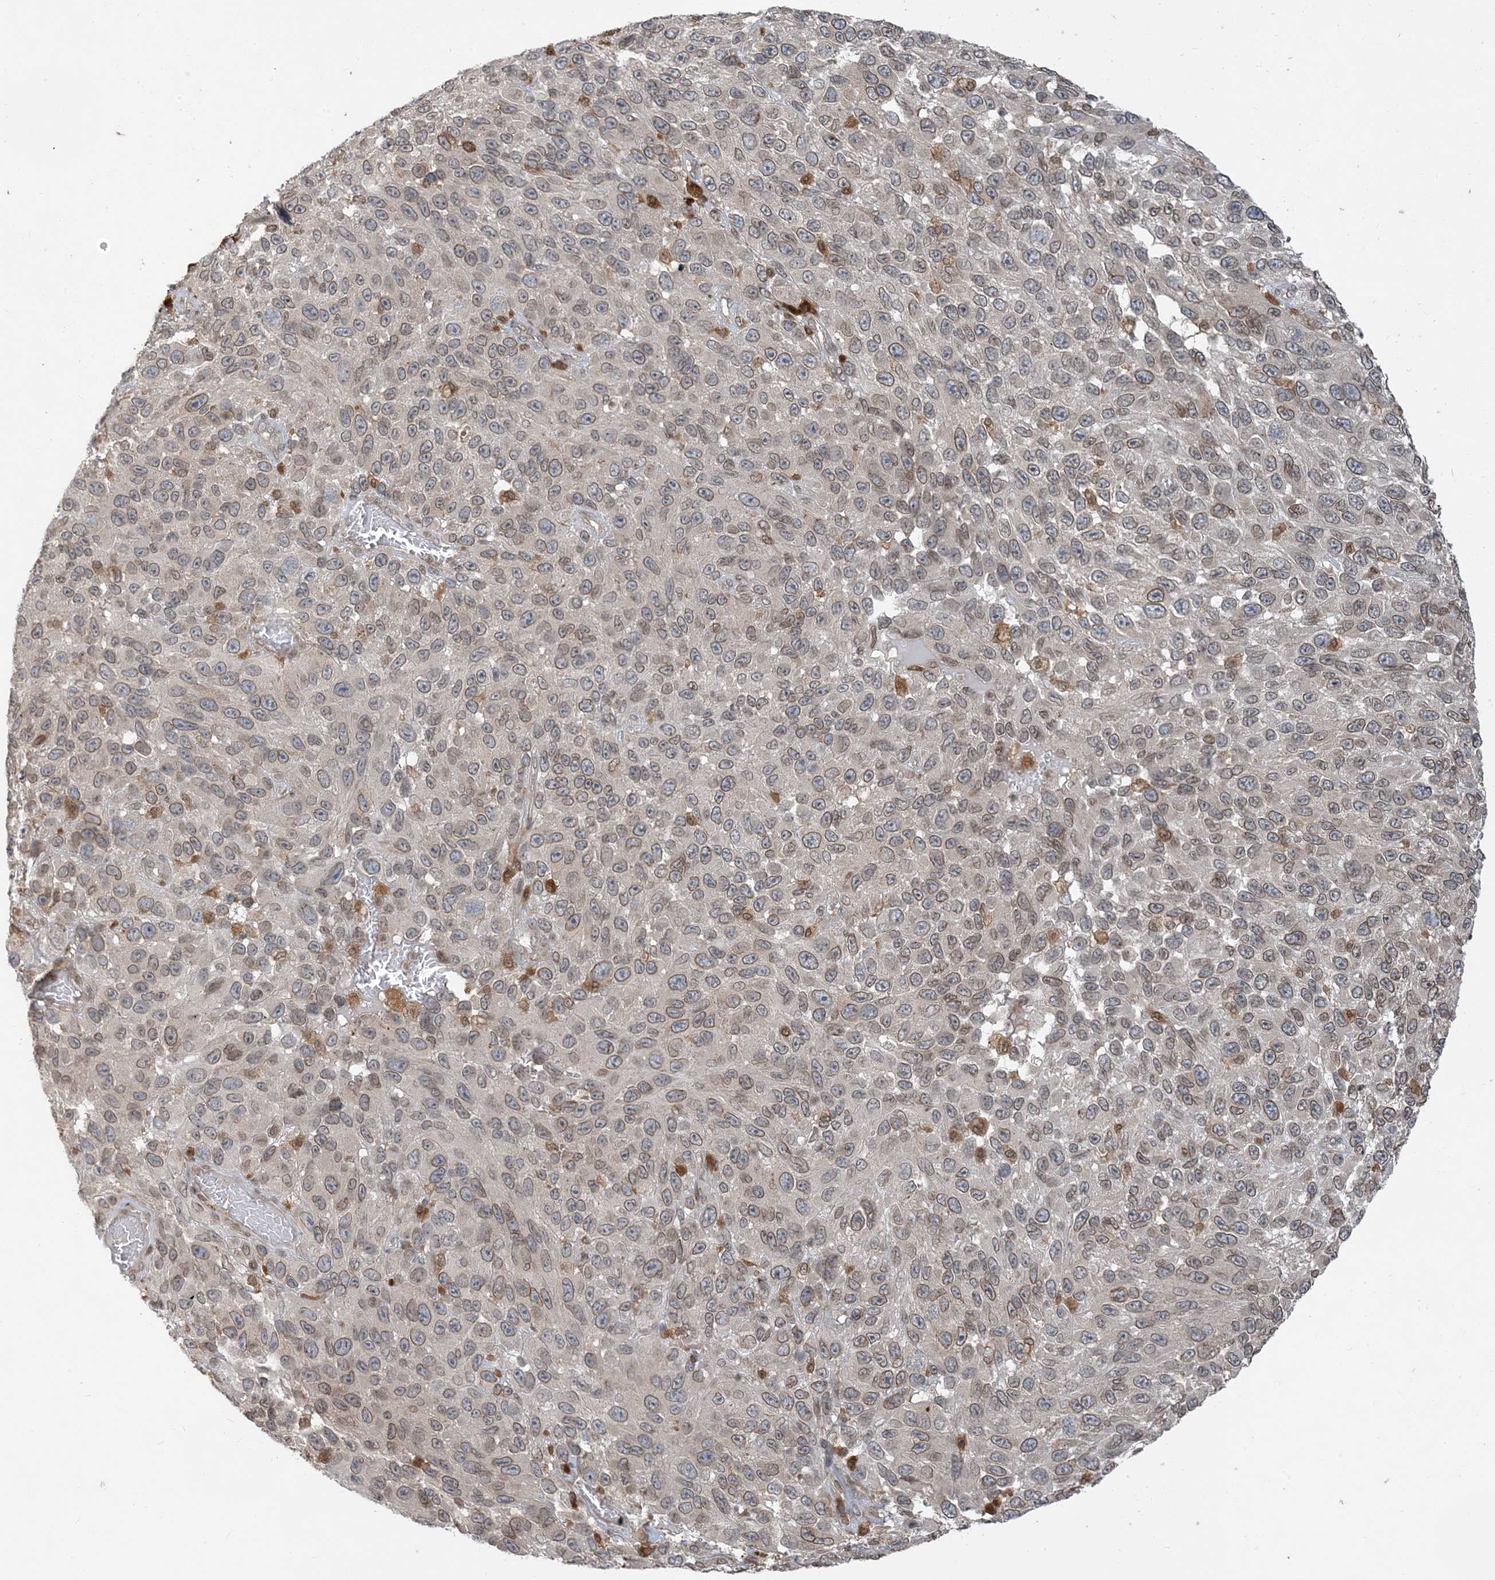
{"staining": {"intensity": "weak", "quantity": ">75%", "location": "cytoplasmic/membranous,nuclear"}, "tissue": "melanoma", "cell_type": "Tumor cells", "image_type": "cancer", "snomed": [{"axis": "morphology", "description": "Malignant melanoma, NOS"}, {"axis": "topography", "description": "Skin"}], "caption": "DAB immunohistochemical staining of melanoma exhibits weak cytoplasmic/membranous and nuclear protein expression in approximately >75% of tumor cells. Using DAB (3,3'-diaminobenzidine) (brown) and hematoxylin (blue) stains, captured at high magnification using brightfield microscopy.", "gene": "NAGK", "patient": {"sex": "female", "age": 96}}